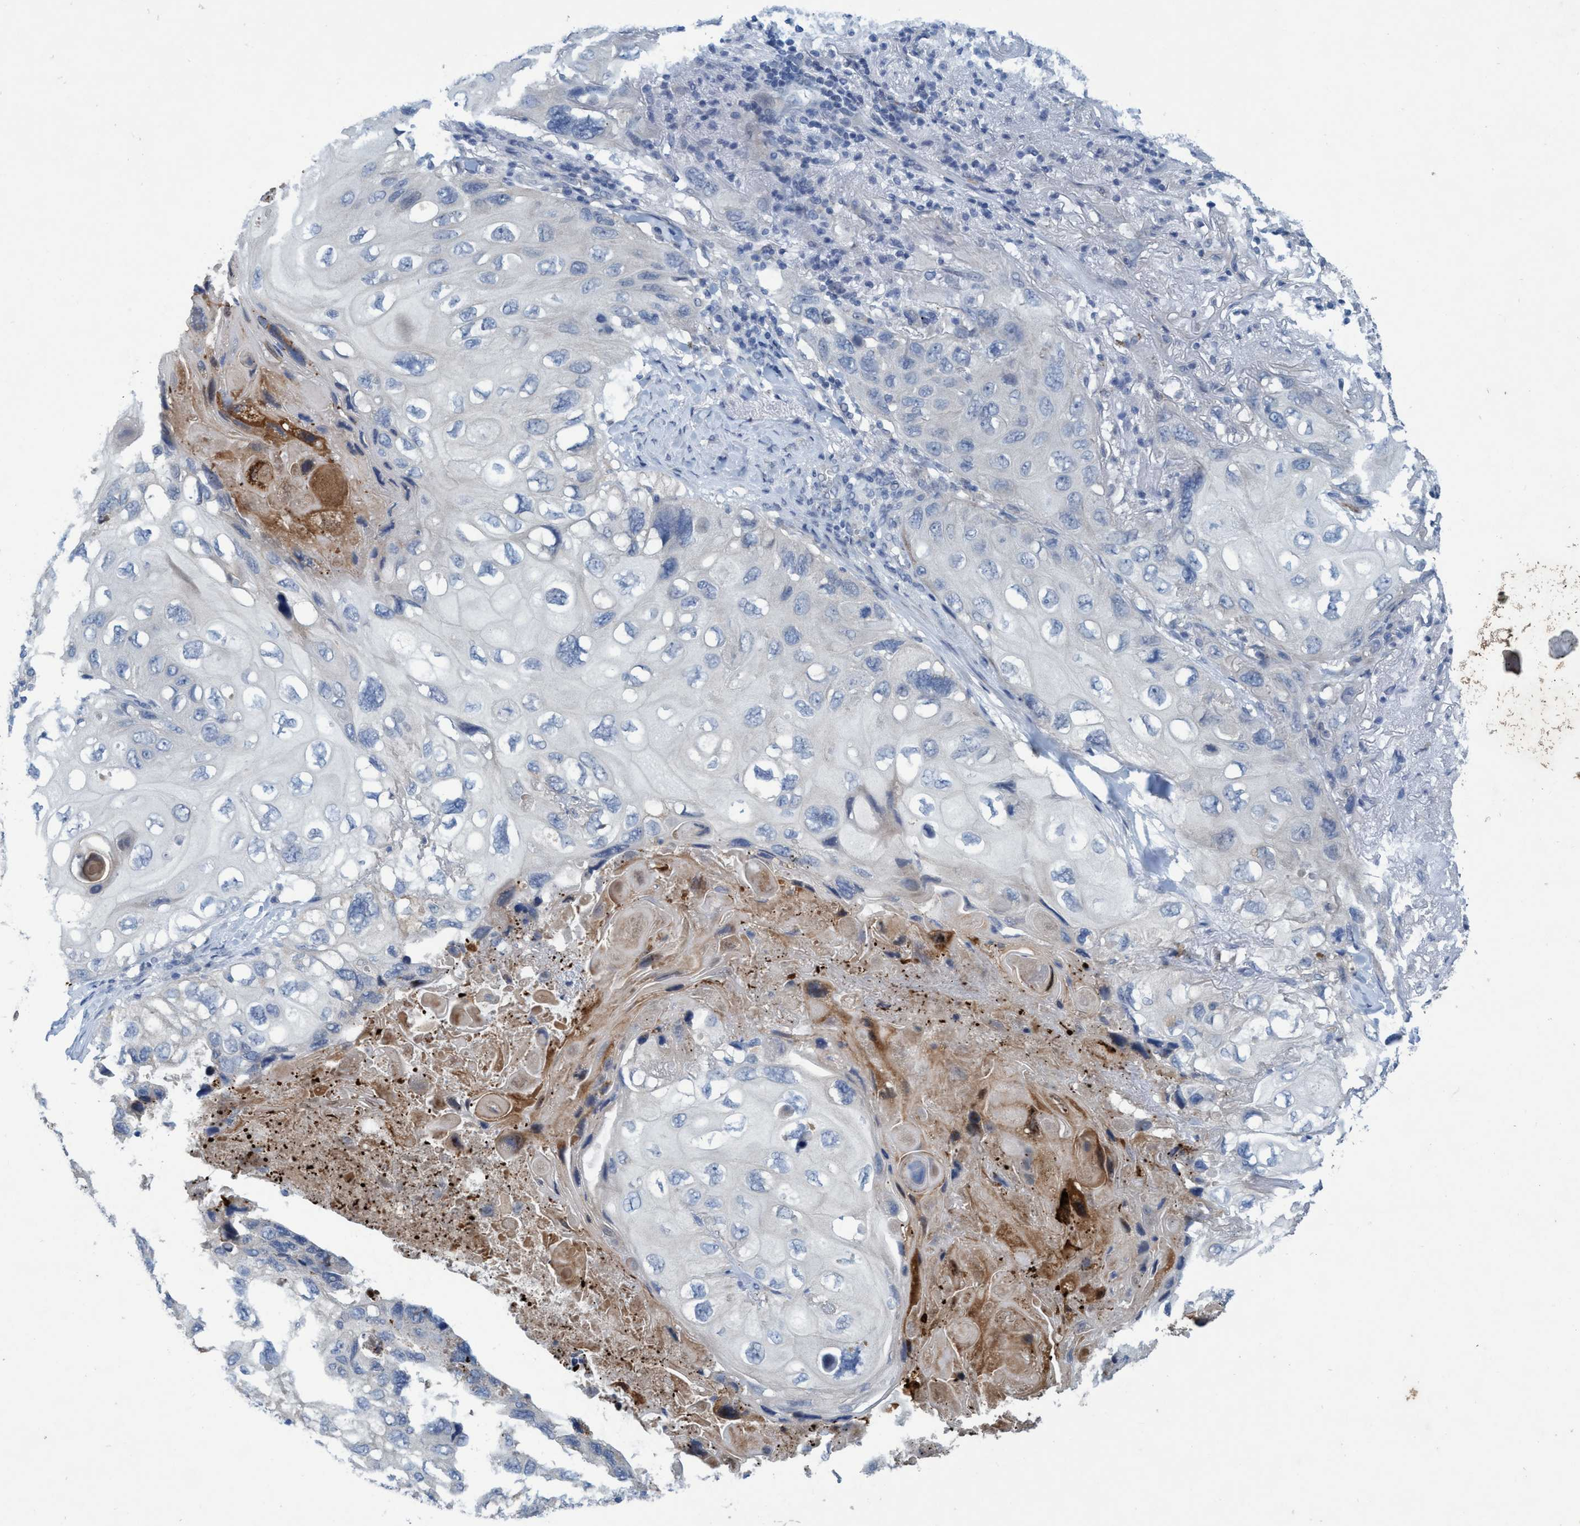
{"staining": {"intensity": "moderate", "quantity": "<25%", "location": "cytoplasmic/membranous"}, "tissue": "lung cancer", "cell_type": "Tumor cells", "image_type": "cancer", "snomed": [{"axis": "morphology", "description": "Squamous cell carcinoma, NOS"}, {"axis": "topography", "description": "Lung"}], "caption": "DAB immunohistochemical staining of human lung cancer reveals moderate cytoplasmic/membranous protein staining in approximately <25% of tumor cells. The staining was performed using DAB to visualize the protein expression in brown, while the nuclei were stained in blue with hematoxylin (Magnification: 20x).", "gene": "RNF208", "patient": {"sex": "female", "age": 73}}